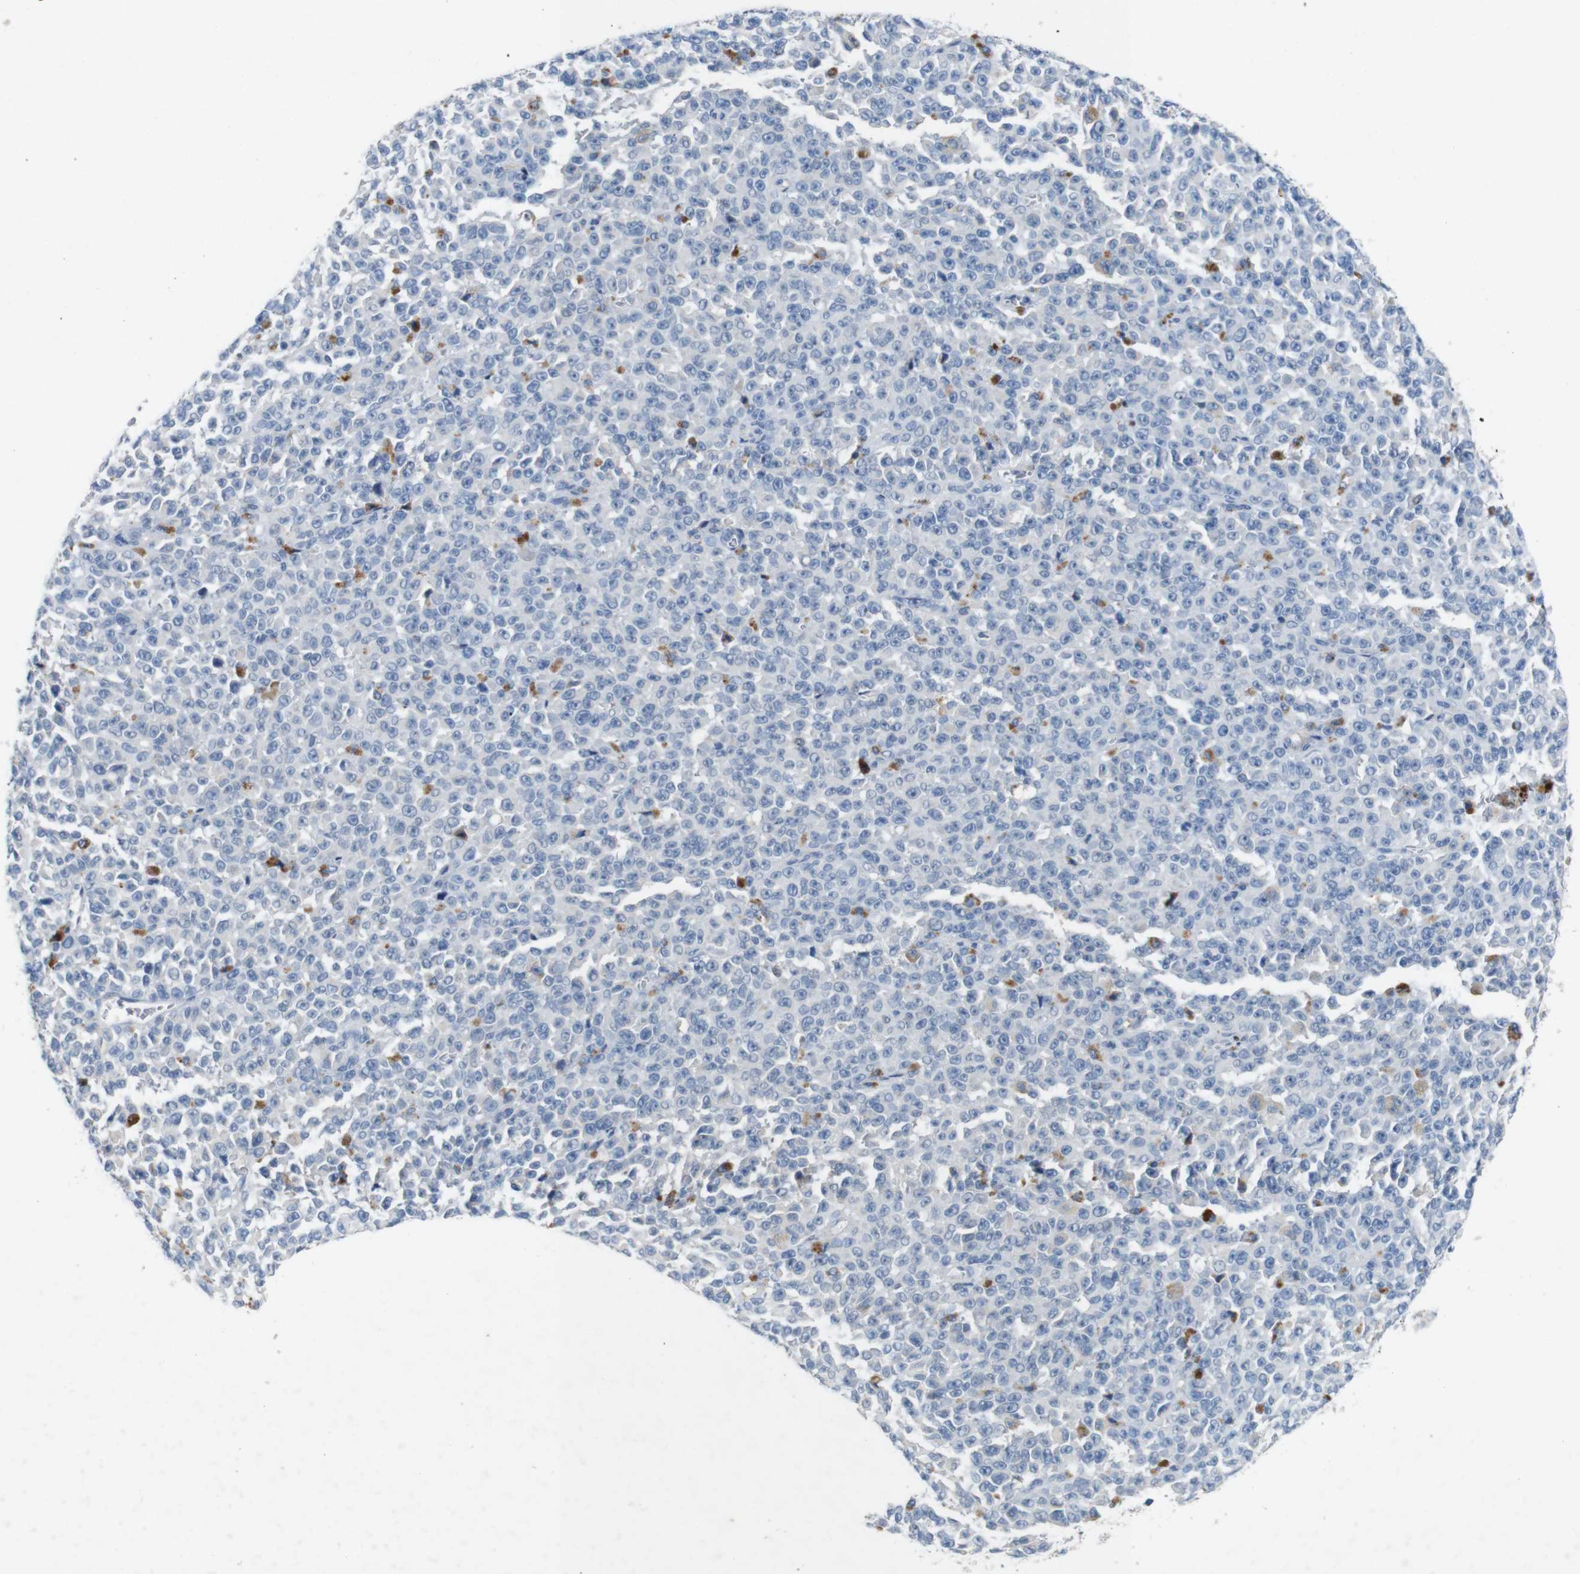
{"staining": {"intensity": "negative", "quantity": "none", "location": "none"}, "tissue": "melanoma", "cell_type": "Tumor cells", "image_type": "cancer", "snomed": [{"axis": "morphology", "description": "Malignant melanoma, NOS"}, {"axis": "topography", "description": "Skin"}], "caption": "Malignant melanoma stained for a protein using IHC reveals no positivity tumor cells.", "gene": "SLC2A8", "patient": {"sex": "female", "age": 82}}